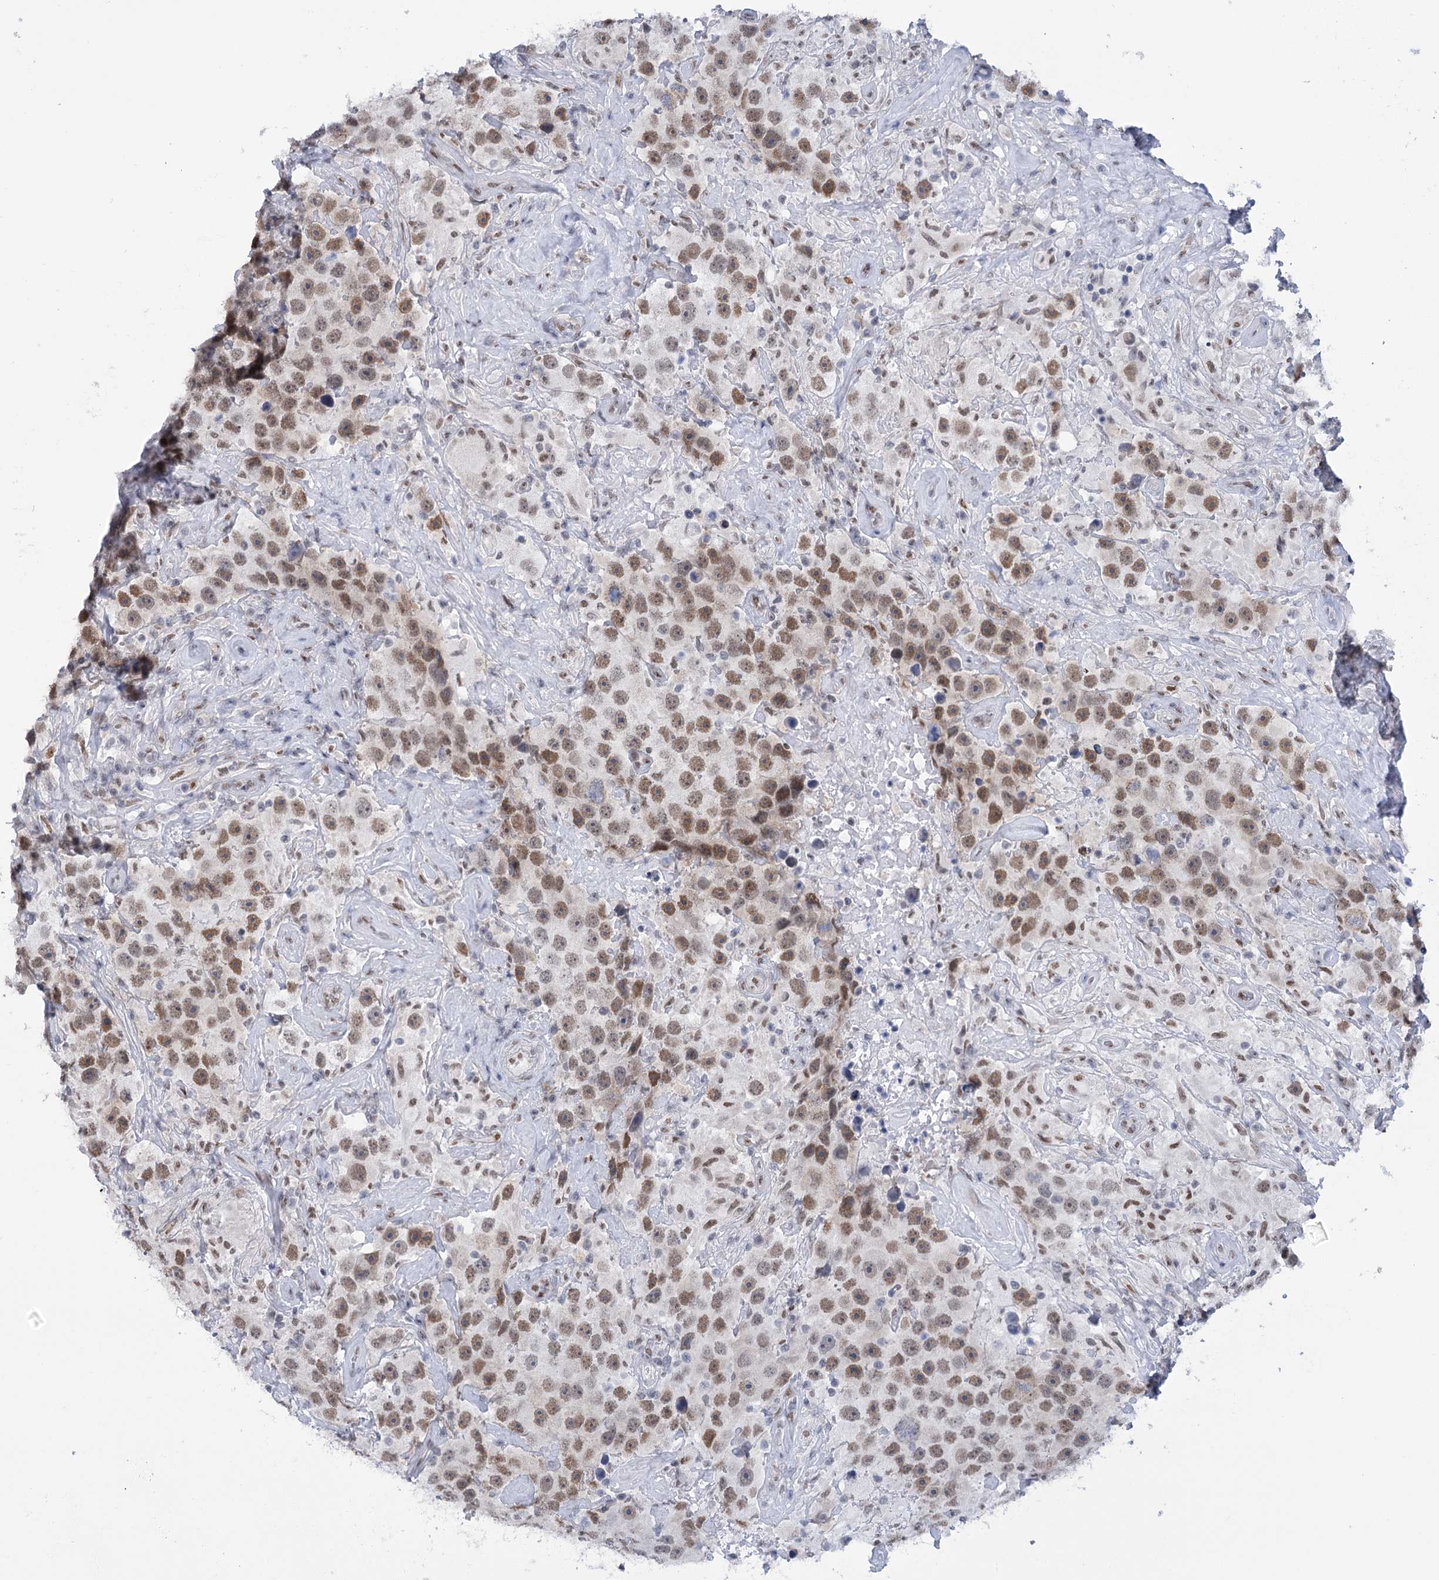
{"staining": {"intensity": "moderate", "quantity": ">75%", "location": "nuclear"}, "tissue": "testis cancer", "cell_type": "Tumor cells", "image_type": "cancer", "snomed": [{"axis": "morphology", "description": "Seminoma, NOS"}, {"axis": "topography", "description": "Testis"}], "caption": "The photomicrograph displays a brown stain indicating the presence of a protein in the nuclear of tumor cells in testis cancer (seminoma).", "gene": "HNRNPA0", "patient": {"sex": "male", "age": 49}}